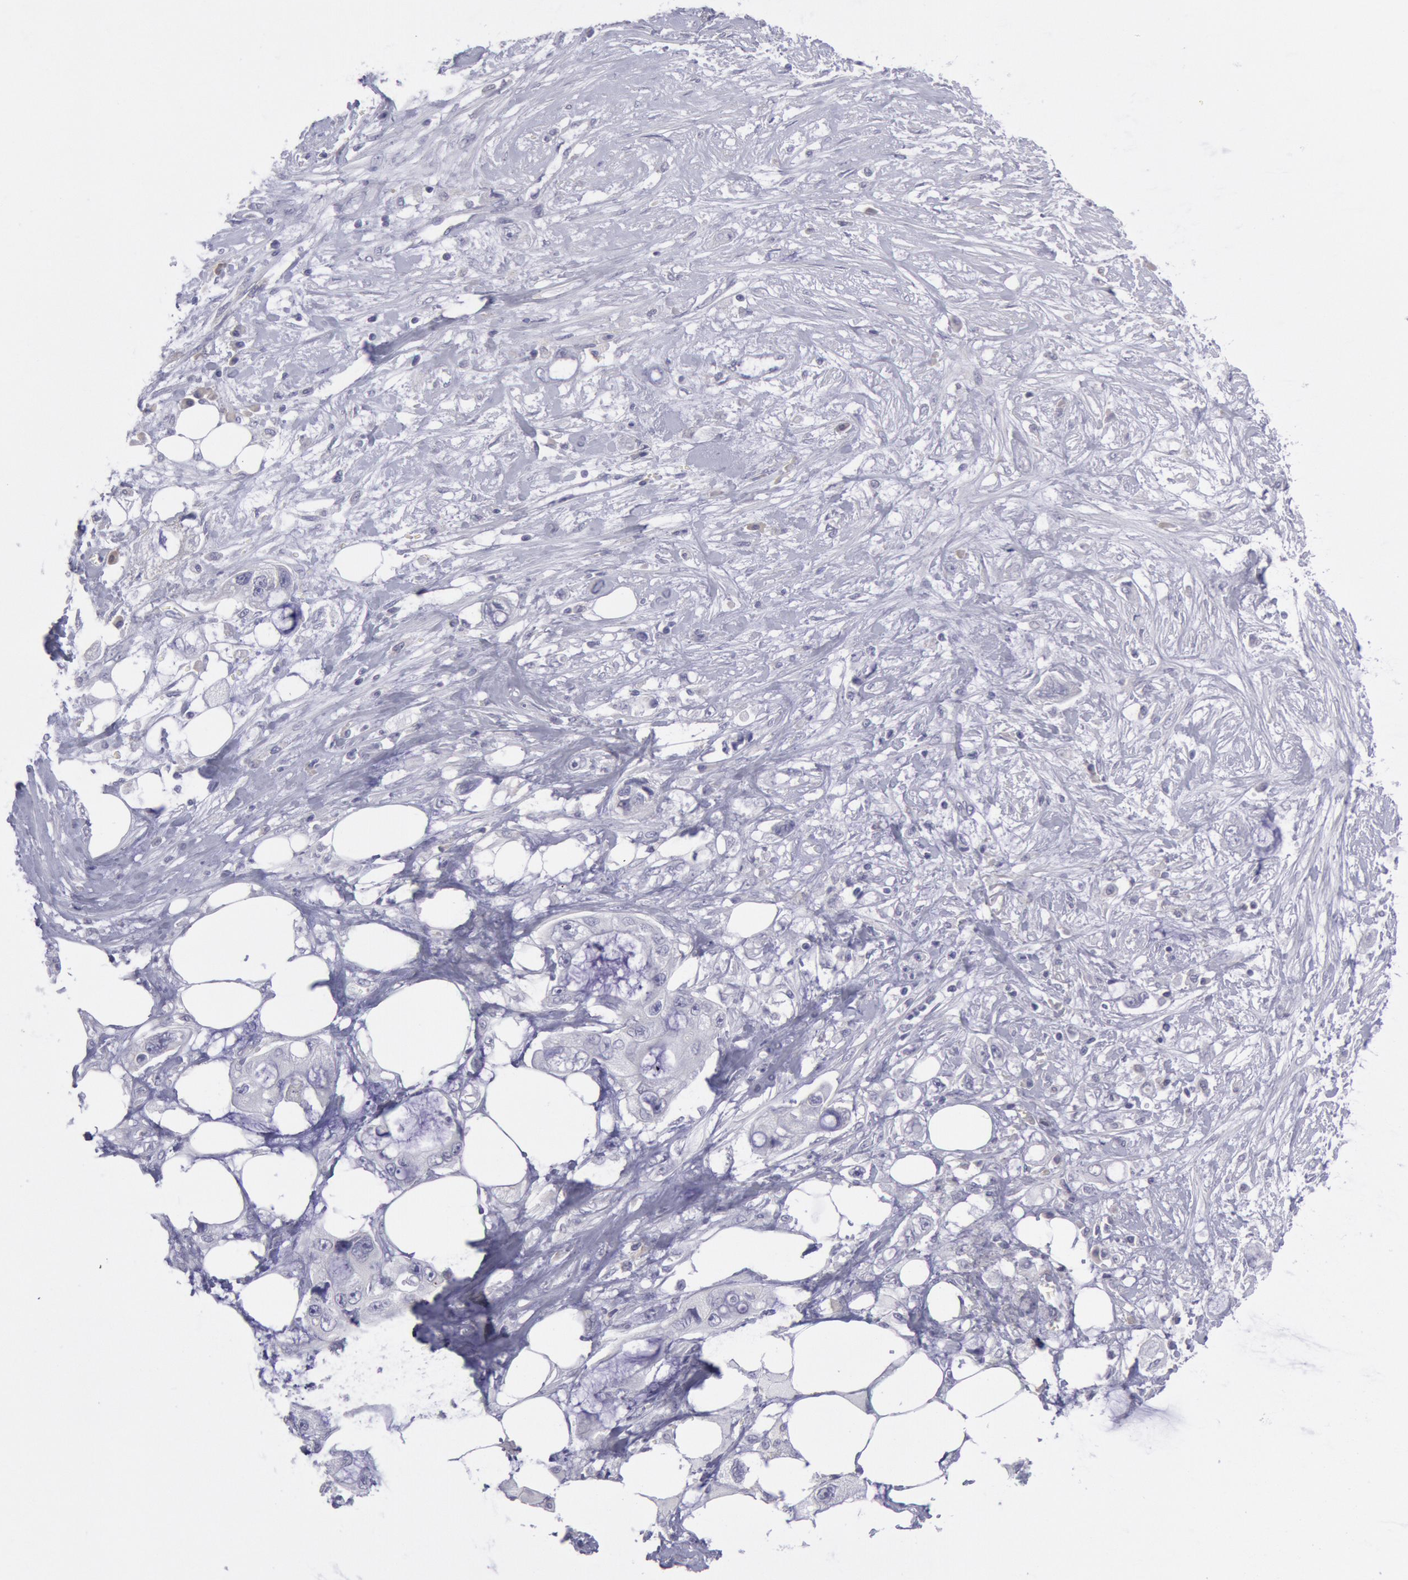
{"staining": {"intensity": "negative", "quantity": "none", "location": "none"}, "tissue": "pancreatic cancer", "cell_type": "Tumor cells", "image_type": "cancer", "snomed": [{"axis": "morphology", "description": "Adenocarcinoma, NOS"}, {"axis": "topography", "description": "Pancreas"}, {"axis": "topography", "description": "Stomach, upper"}], "caption": "Tumor cells are negative for brown protein staining in adenocarcinoma (pancreatic).", "gene": "MYH7", "patient": {"sex": "male", "age": 77}}